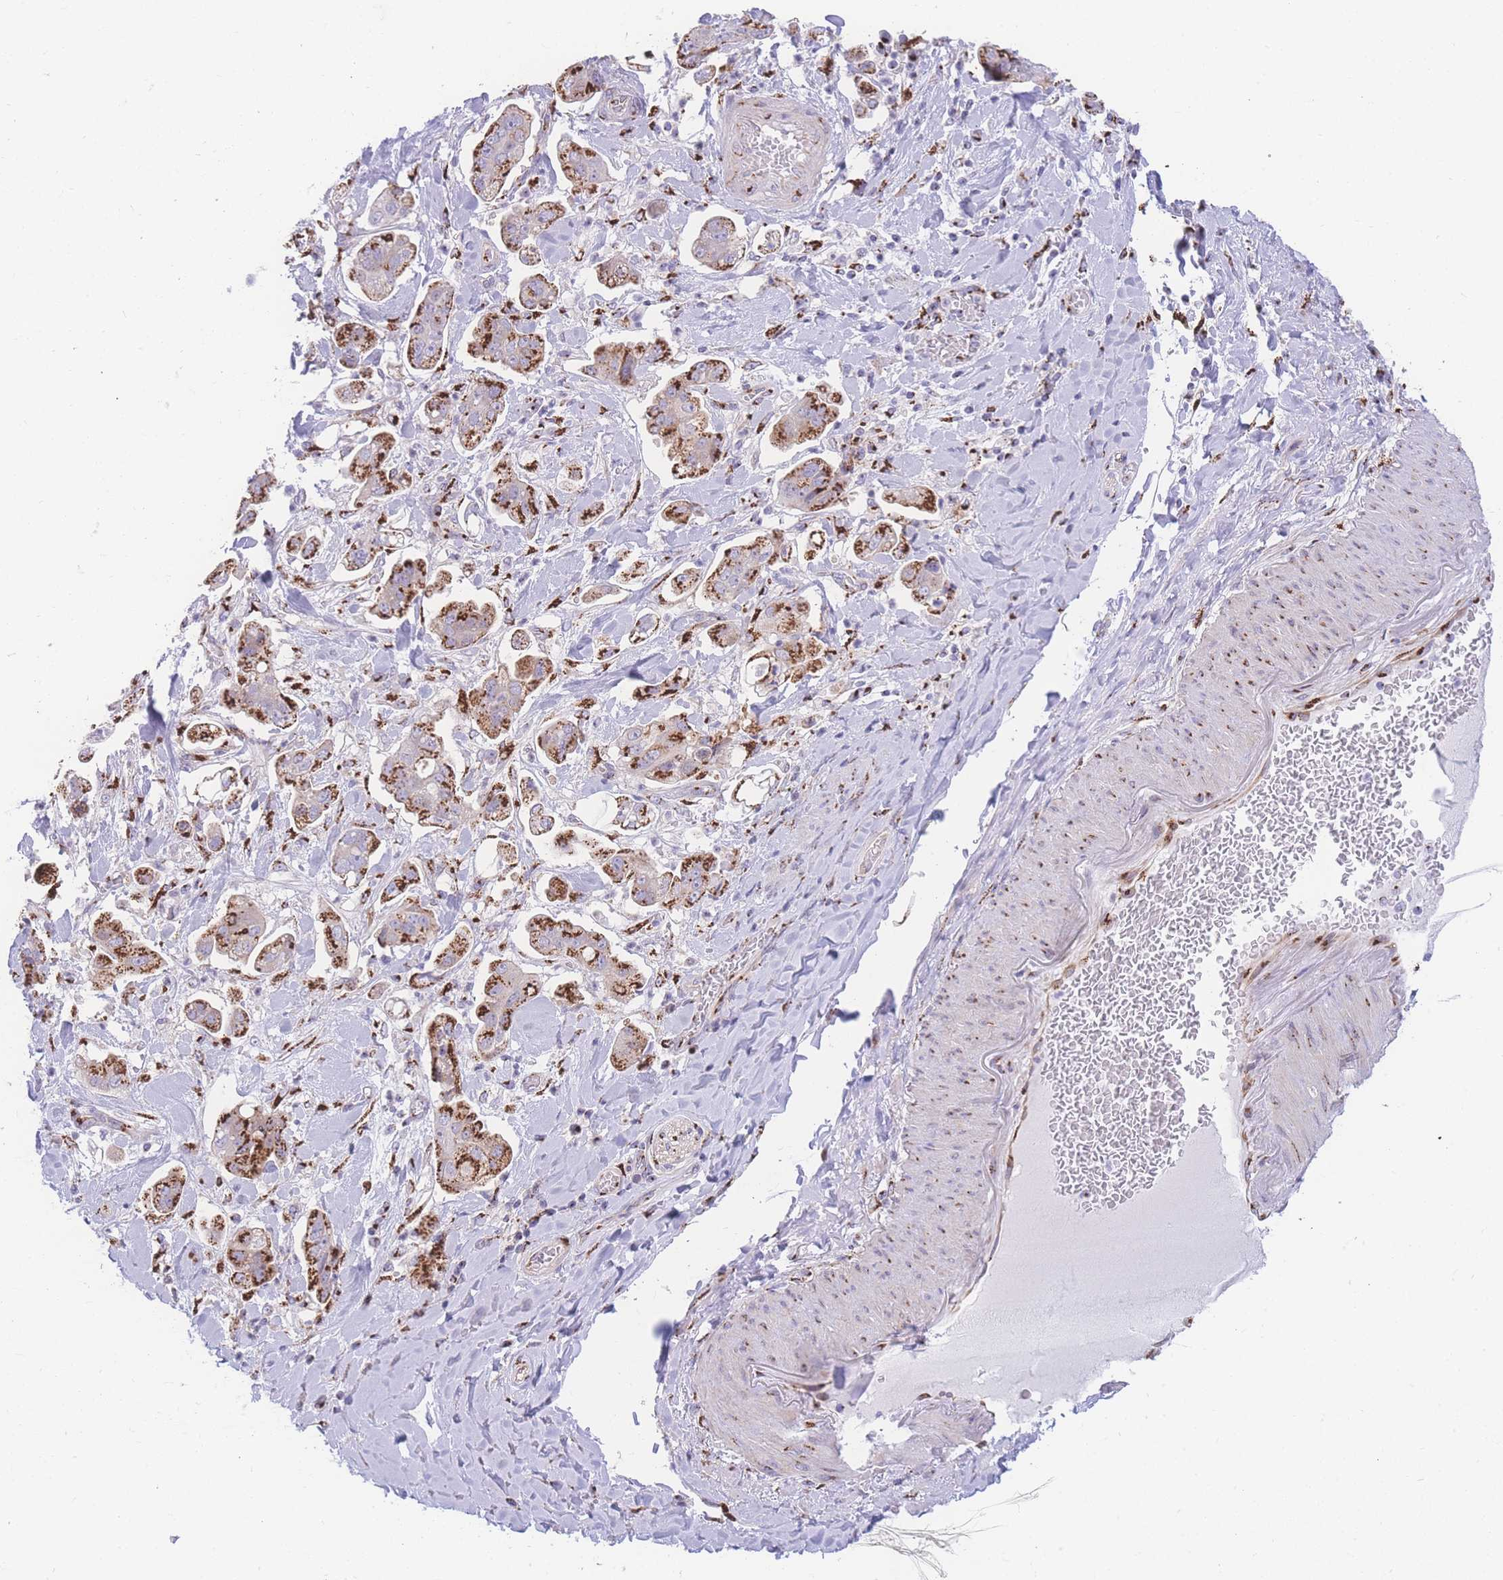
{"staining": {"intensity": "strong", "quantity": ">75%", "location": "cytoplasmic/membranous"}, "tissue": "stomach cancer", "cell_type": "Tumor cells", "image_type": "cancer", "snomed": [{"axis": "morphology", "description": "Adenocarcinoma, NOS"}, {"axis": "topography", "description": "Stomach"}], "caption": "Stomach cancer (adenocarcinoma) stained for a protein shows strong cytoplasmic/membranous positivity in tumor cells.", "gene": "GOLM2", "patient": {"sex": "male", "age": 62}}